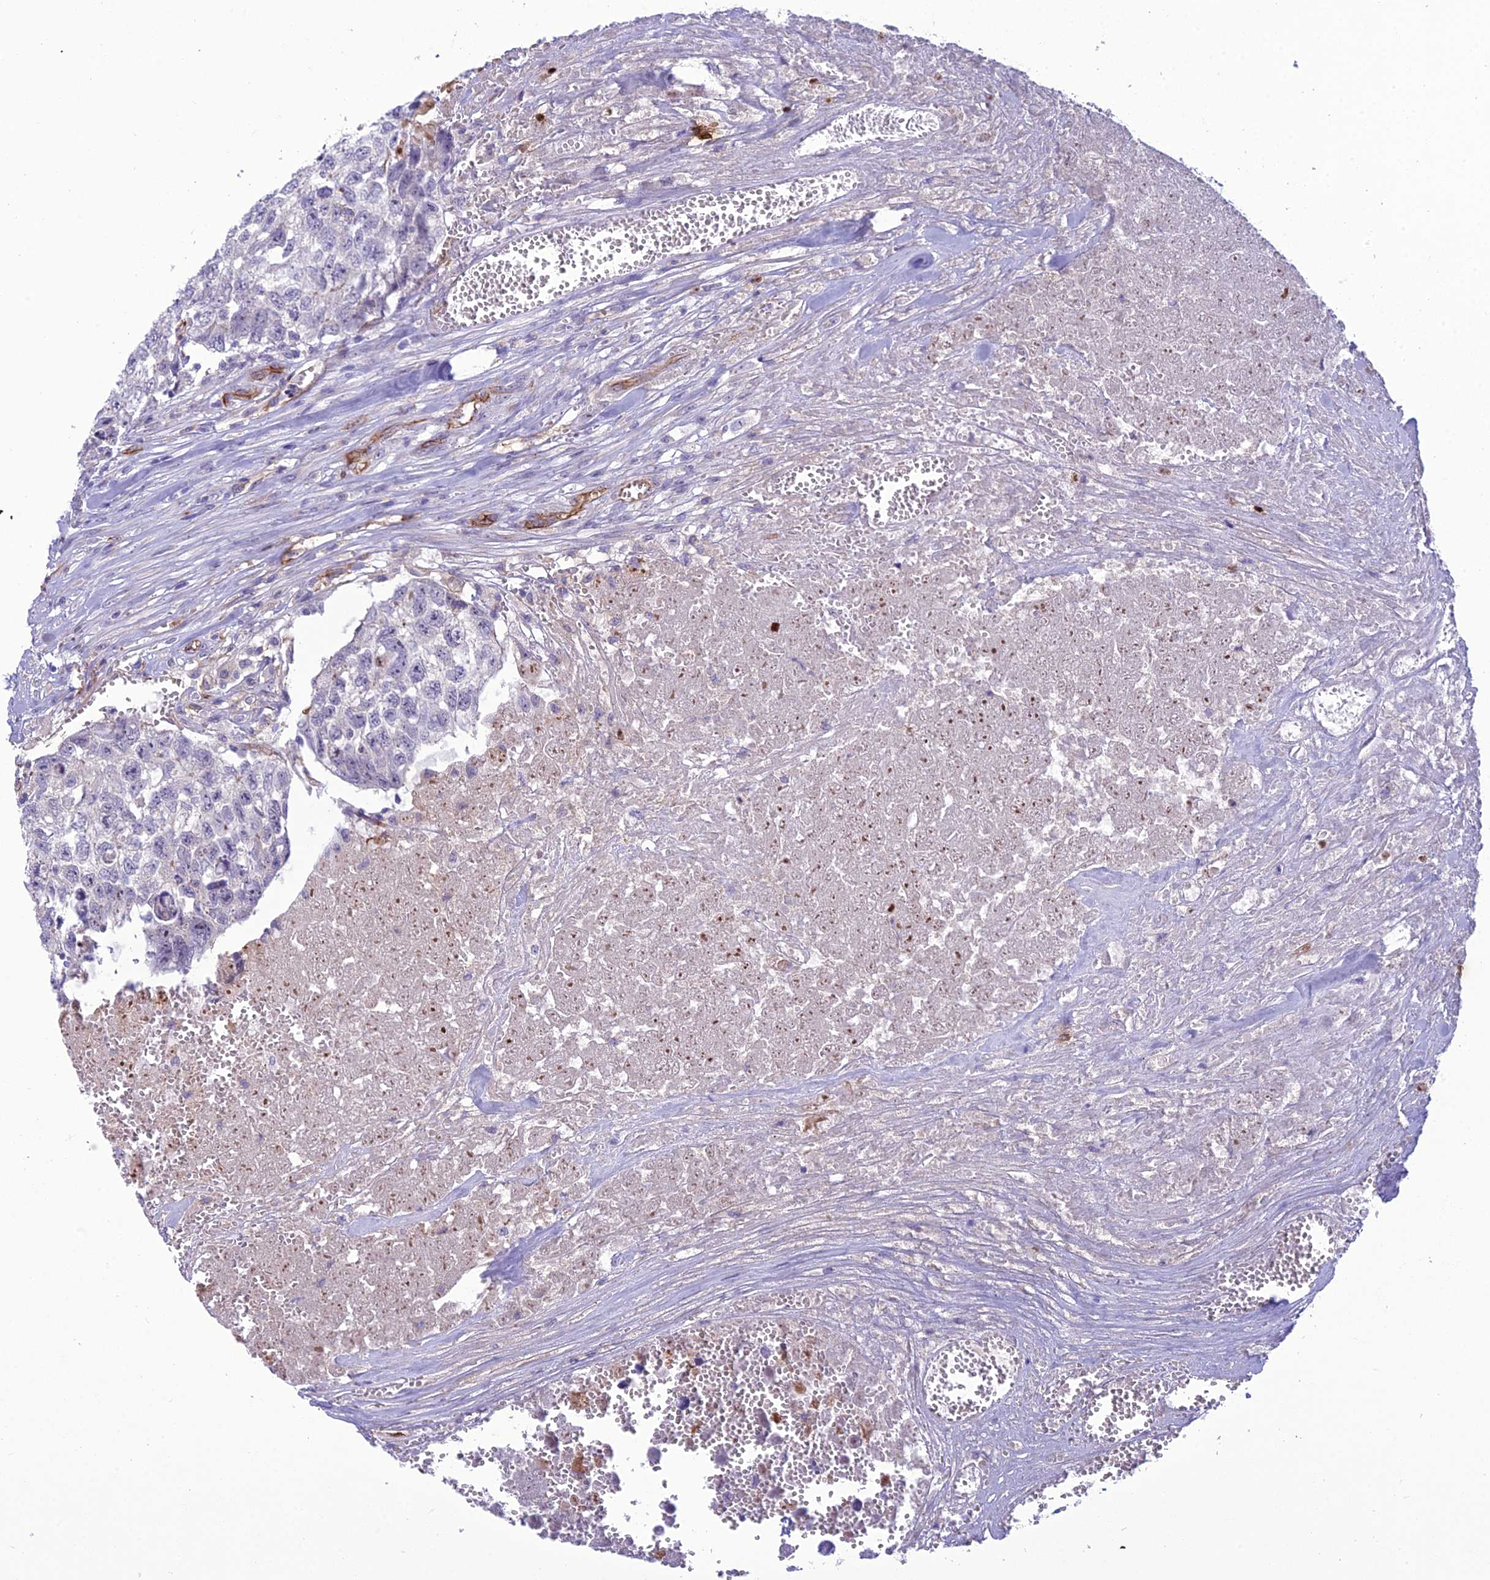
{"staining": {"intensity": "negative", "quantity": "none", "location": "none"}, "tissue": "testis cancer", "cell_type": "Tumor cells", "image_type": "cancer", "snomed": [{"axis": "morphology", "description": "Seminoma, NOS"}, {"axis": "morphology", "description": "Carcinoma, Embryonal, NOS"}, {"axis": "topography", "description": "Testis"}], "caption": "This is an IHC histopathology image of embryonal carcinoma (testis). There is no expression in tumor cells.", "gene": "BBS7", "patient": {"sex": "male", "age": 29}}